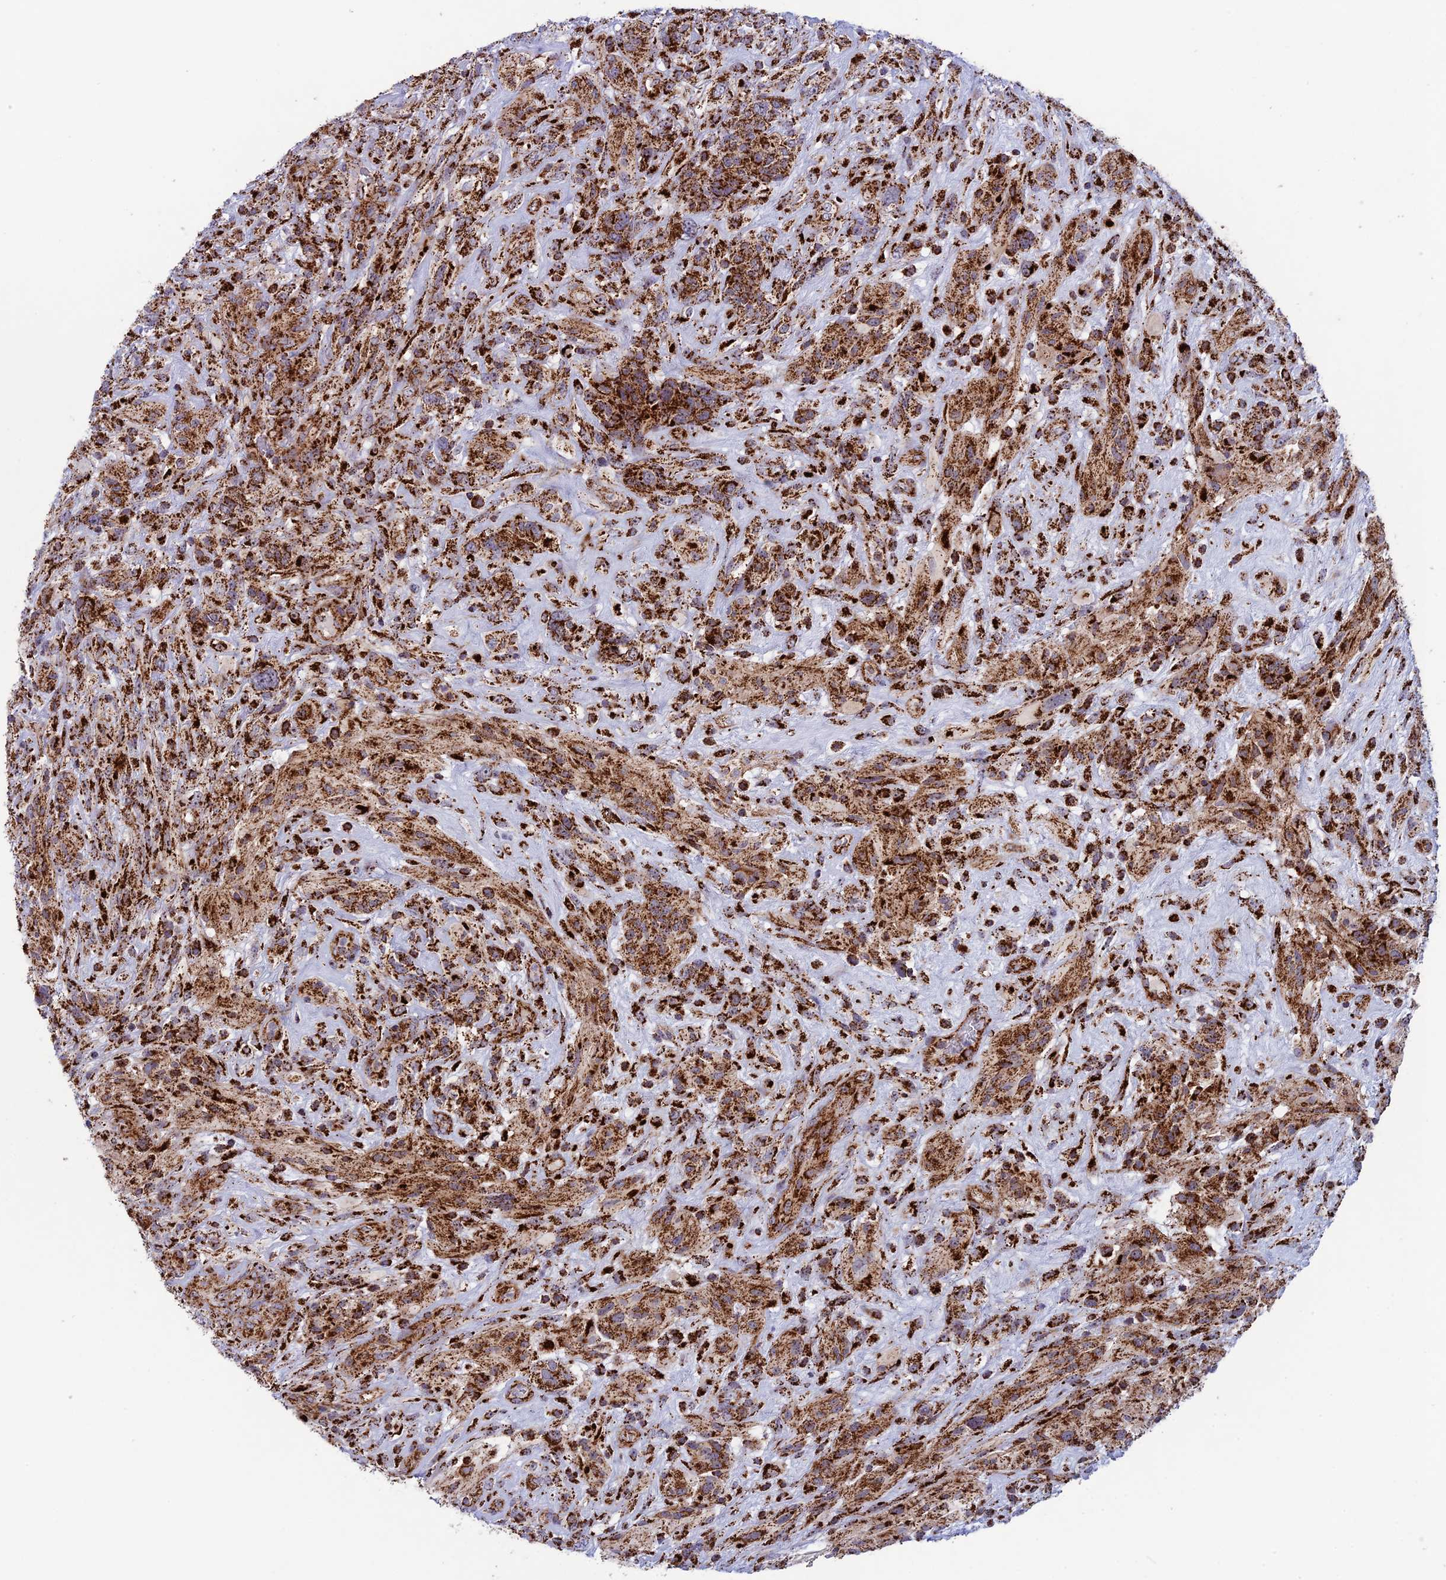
{"staining": {"intensity": "strong", "quantity": ">75%", "location": "cytoplasmic/membranous"}, "tissue": "glioma", "cell_type": "Tumor cells", "image_type": "cancer", "snomed": [{"axis": "morphology", "description": "Glioma, malignant, High grade"}, {"axis": "topography", "description": "Brain"}], "caption": "Immunohistochemistry of human malignant high-grade glioma displays high levels of strong cytoplasmic/membranous staining in about >75% of tumor cells.", "gene": "MRPS18B", "patient": {"sex": "male", "age": 61}}